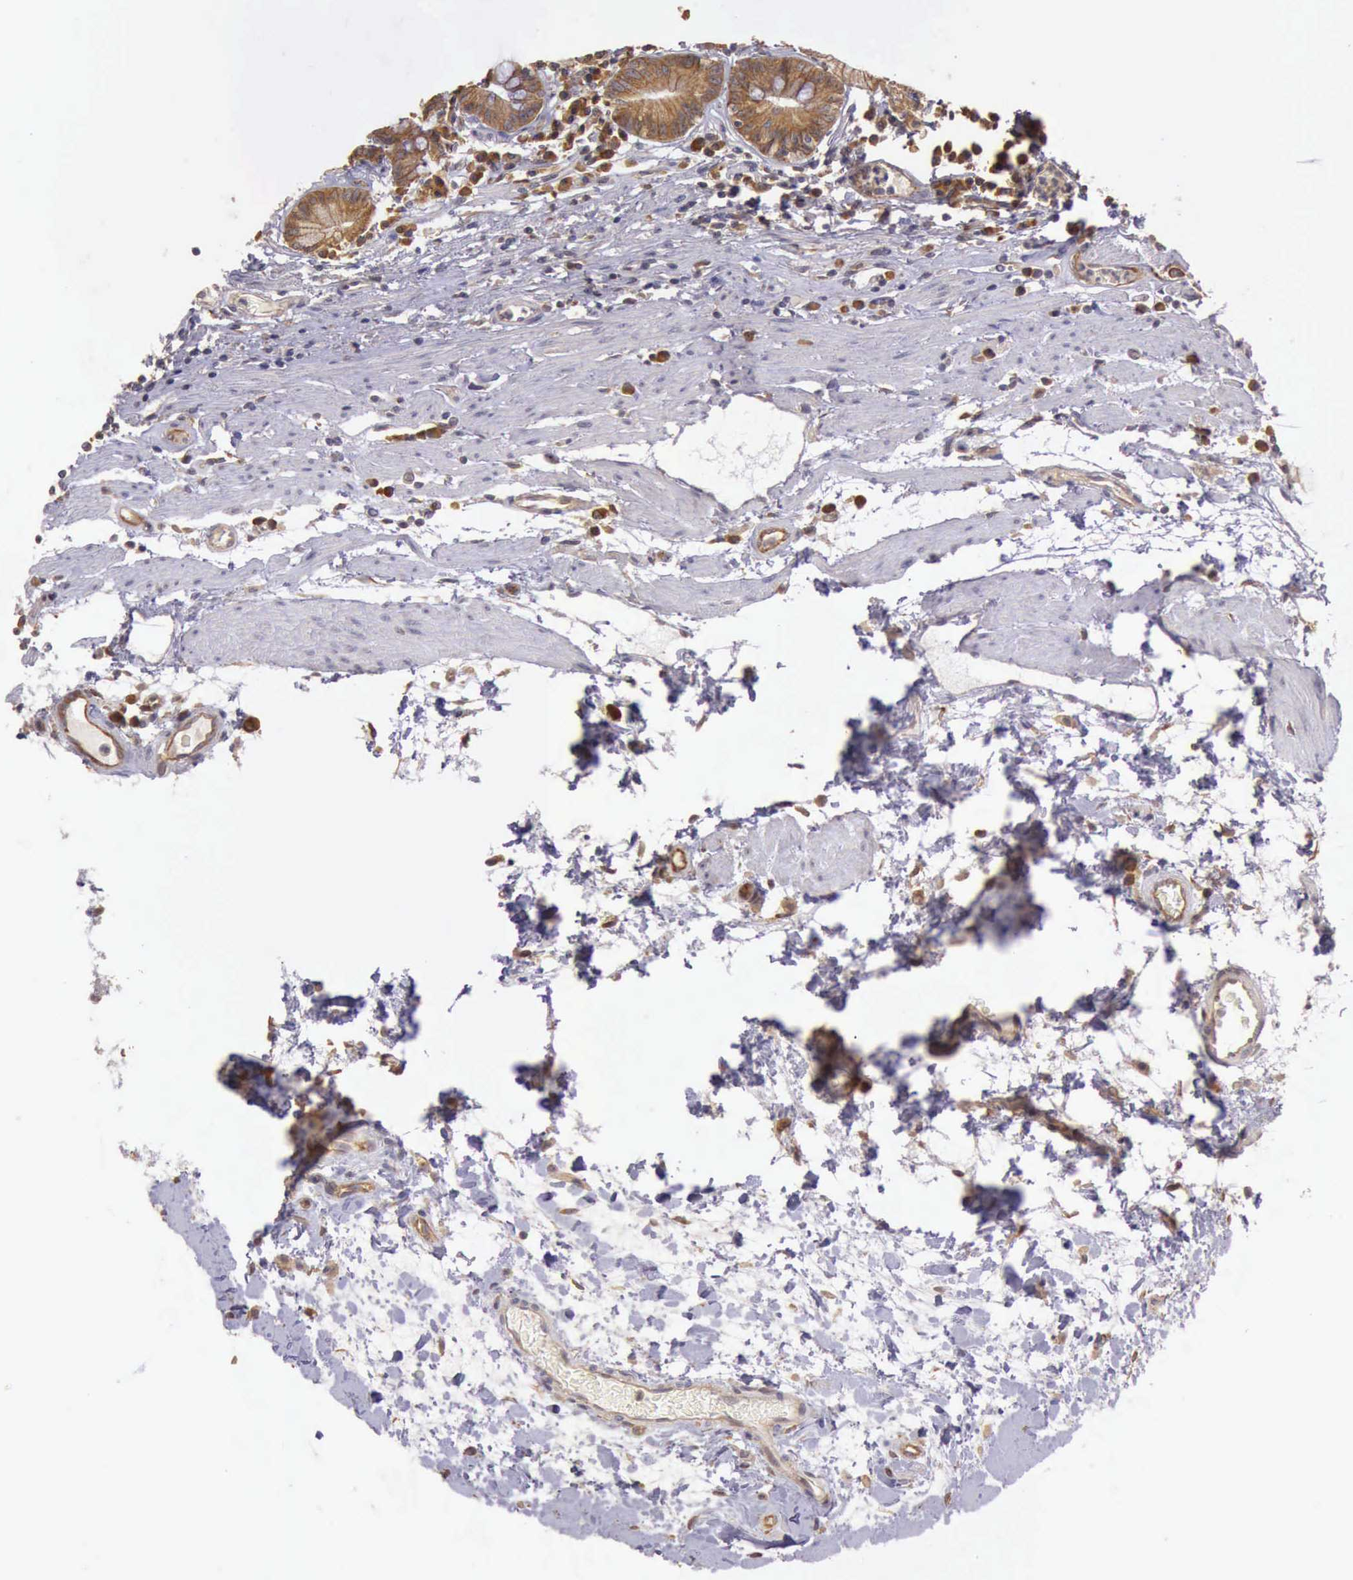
{"staining": {"intensity": "strong", "quantity": ">75%", "location": "cytoplasmic/membranous"}, "tissue": "stomach", "cell_type": "Glandular cells", "image_type": "normal", "snomed": [{"axis": "morphology", "description": "Normal tissue, NOS"}, {"axis": "topography", "description": "Stomach, lower"}], "caption": "Human stomach stained with a brown dye exhibits strong cytoplasmic/membranous positive staining in about >75% of glandular cells.", "gene": "EIF5", "patient": {"sex": "male", "age": 58}}